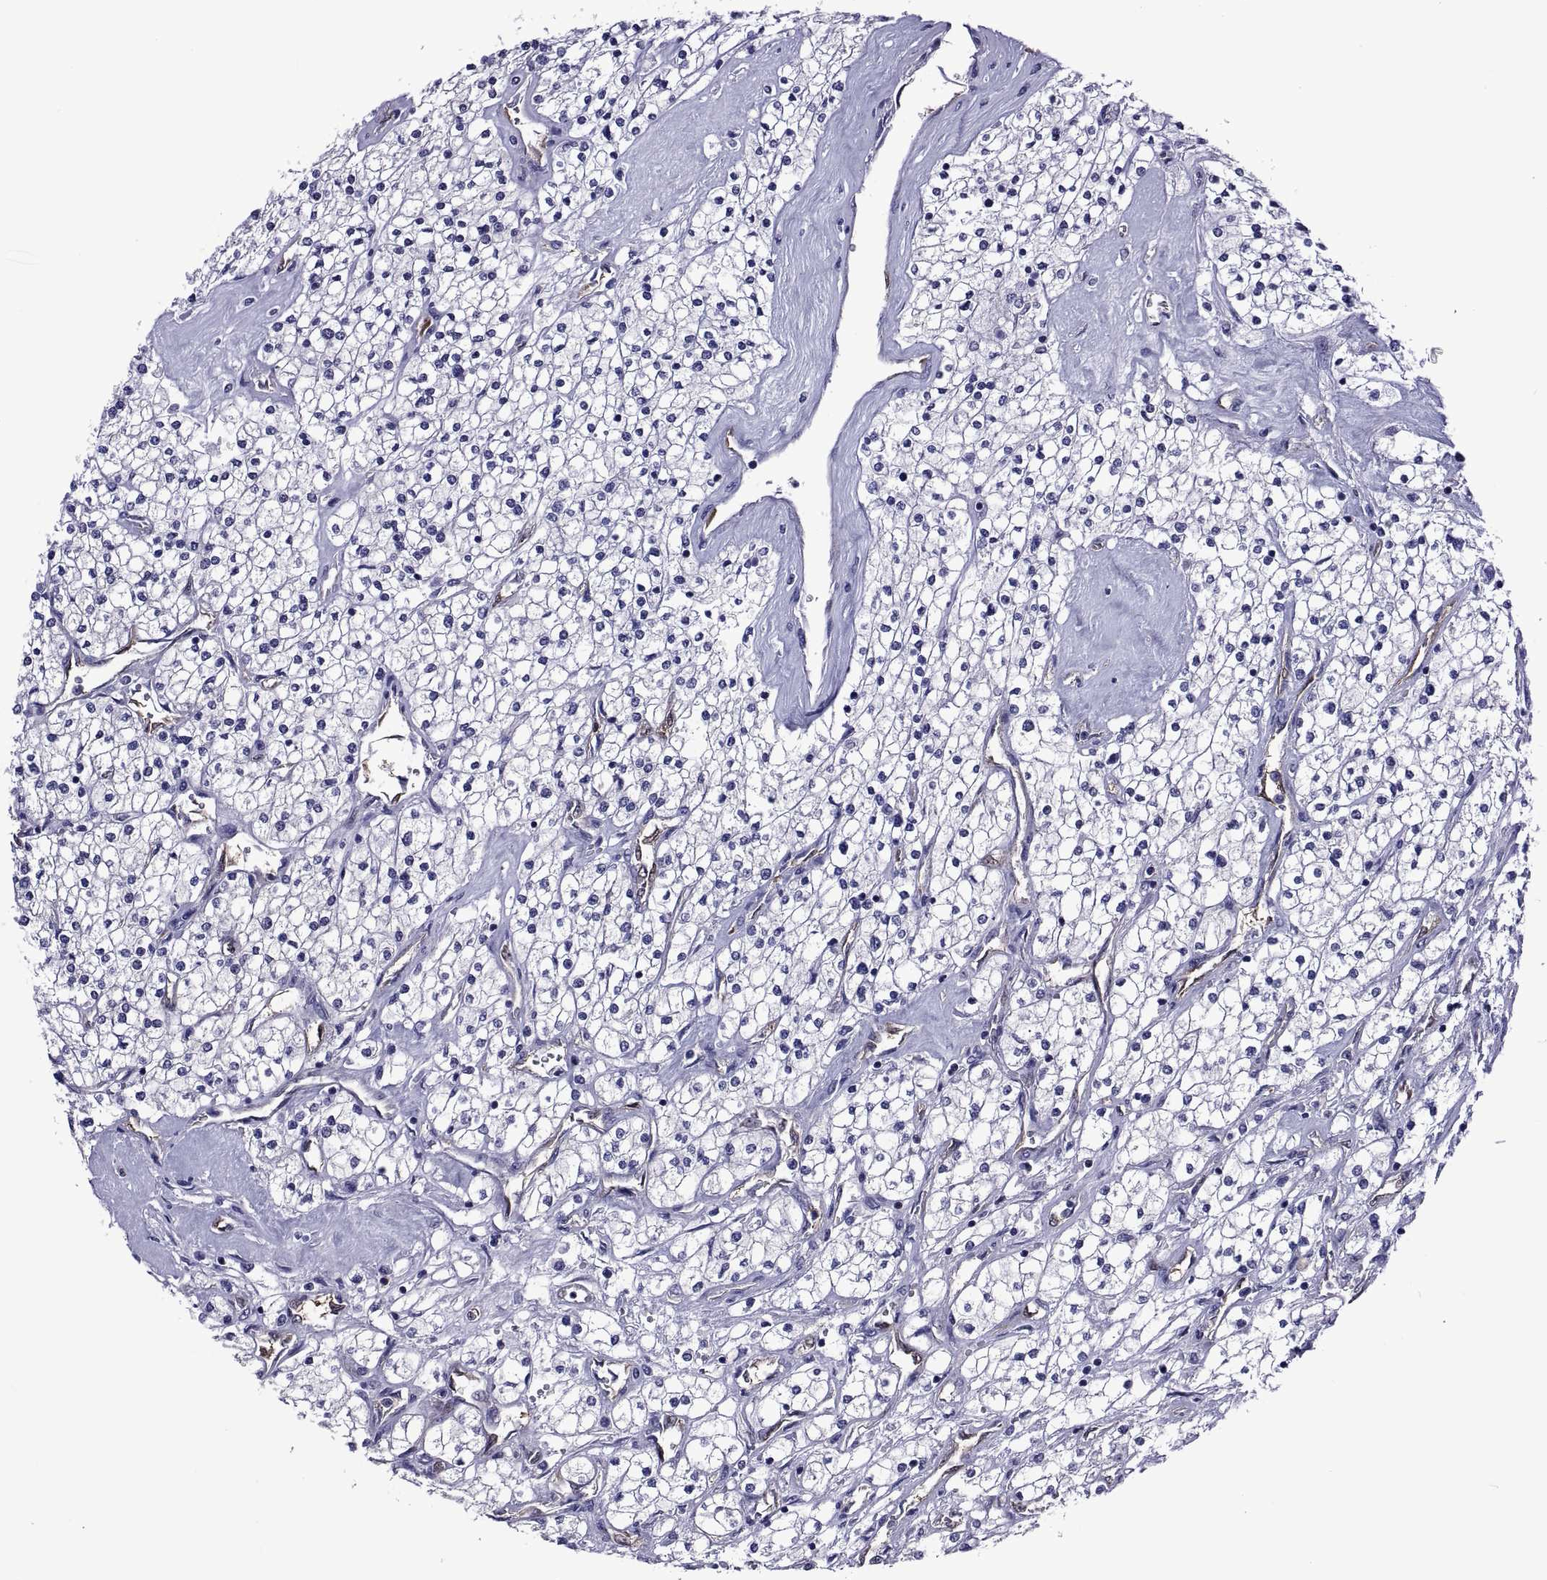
{"staining": {"intensity": "negative", "quantity": "none", "location": "none"}, "tissue": "renal cancer", "cell_type": "Tumor cells", "image_type": "cancer", "snomed": [{"axis": "morphology", "description": "Adenocarcinoma, NOS"}, {"axis": "topography", "description": "Kidney"}], "caption": "DAB (3,3'-diaminobenzidine) immunohistochemical staining of renal adenocarcinoma displays no significant expression in tumor cells. (Brightfield microscopy of DAB immunohistochemistry (IHC) at high magnification).", "gene": "LCN9", "patient": {"sex": "male", "age": 80}}